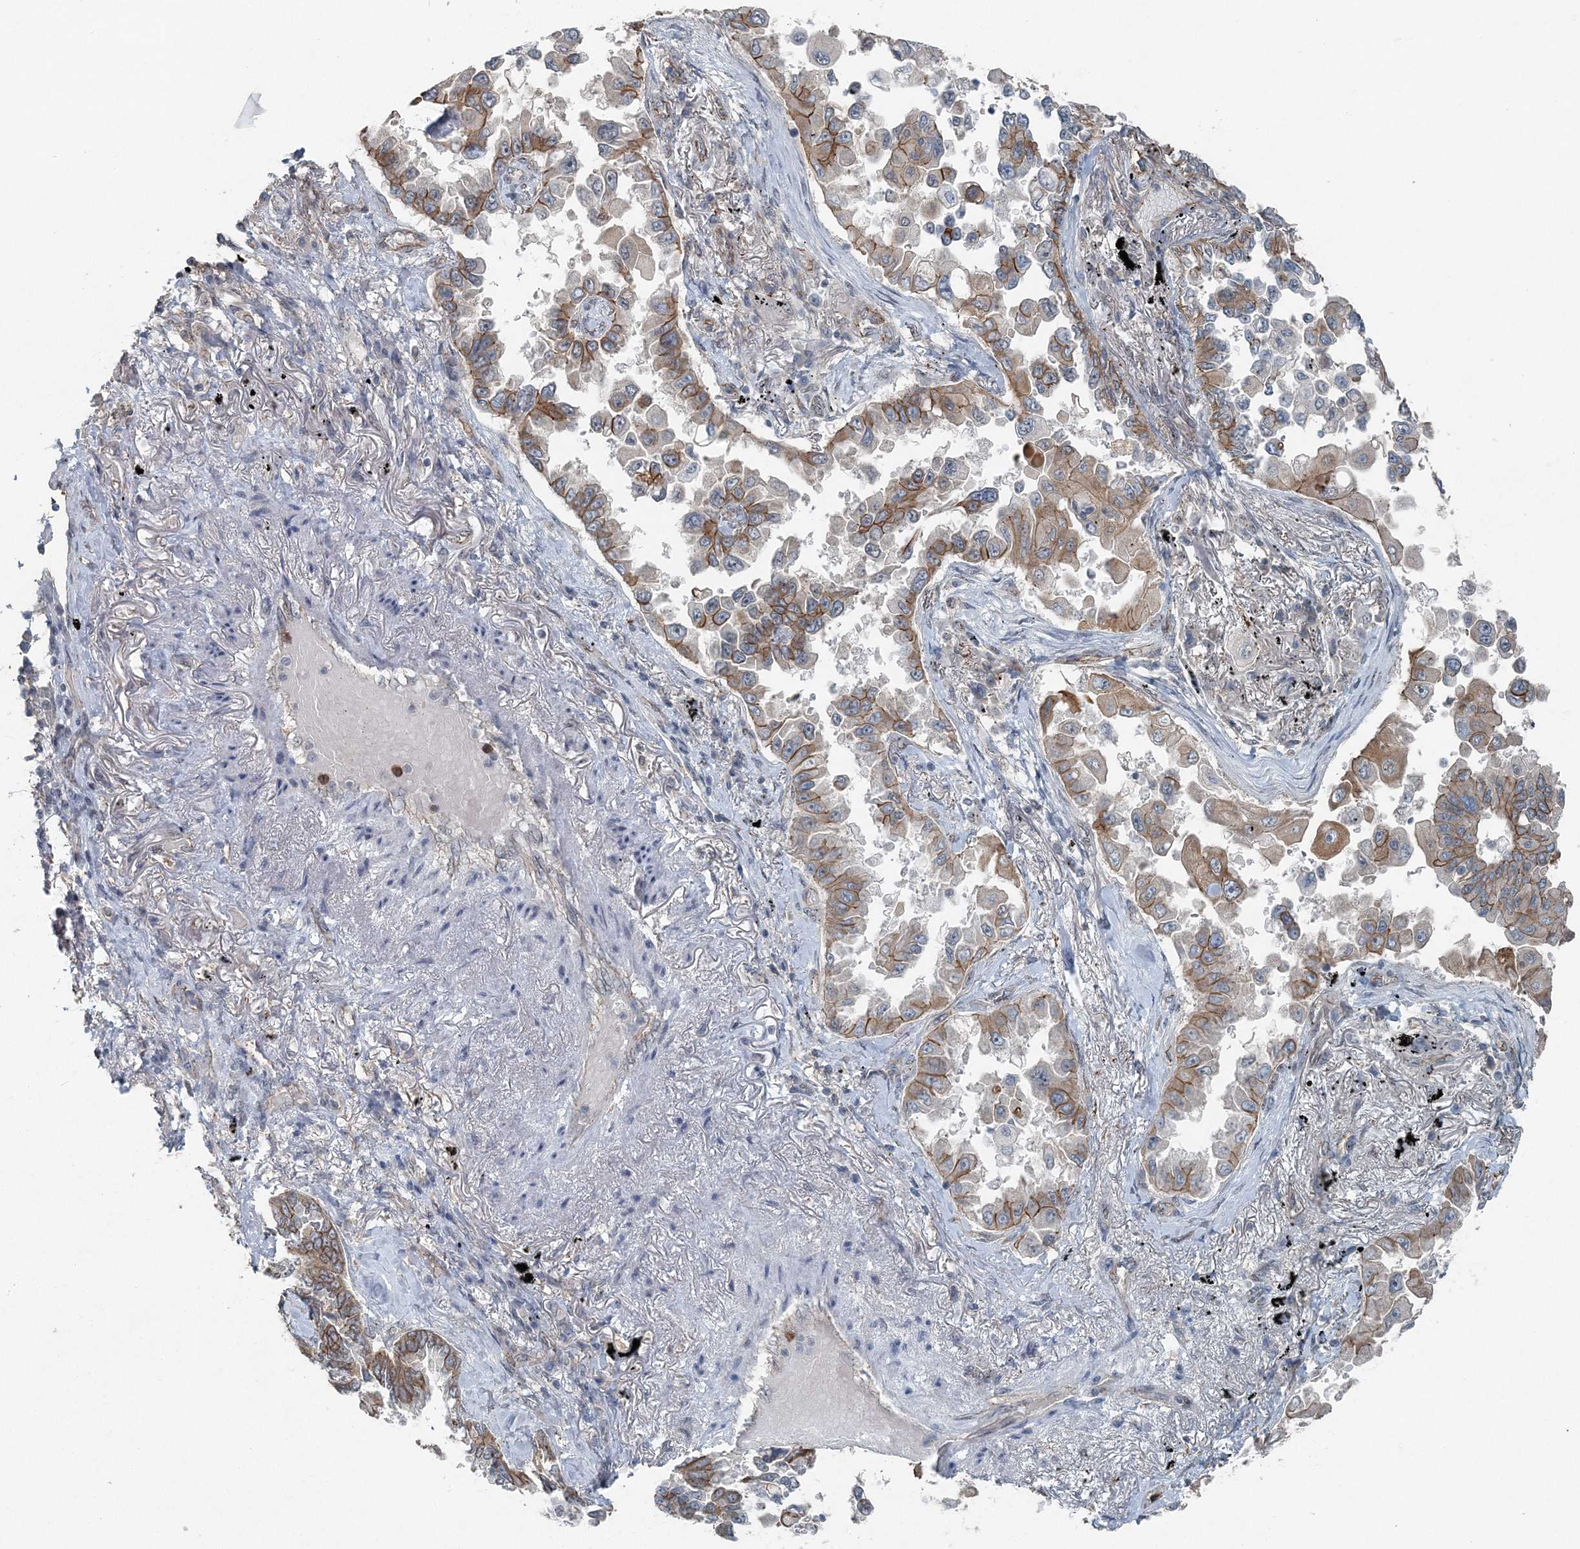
{"staining": {"intensity": "moderate", "quantity": ">75%", "location": "cytoplasmic/membranous"}, "tissue": "lung cancer", "cell_type": "Tumor cells", "image_type": "cancer", "snomed": [{"axis": "morphology", "description": "Adenocarcinoma, NOS"}, {"axis": "topography", "description": "Lung"}], "caption": "Immunohistochemical staining of human adenocarcinoma (lung) shows medium levels of moderate cytoplasmic/membranous protein positivity in approximately >75% of tumor cells.", "gene": "VSIG2", "patient": {"sex": "female", "age": 67}}